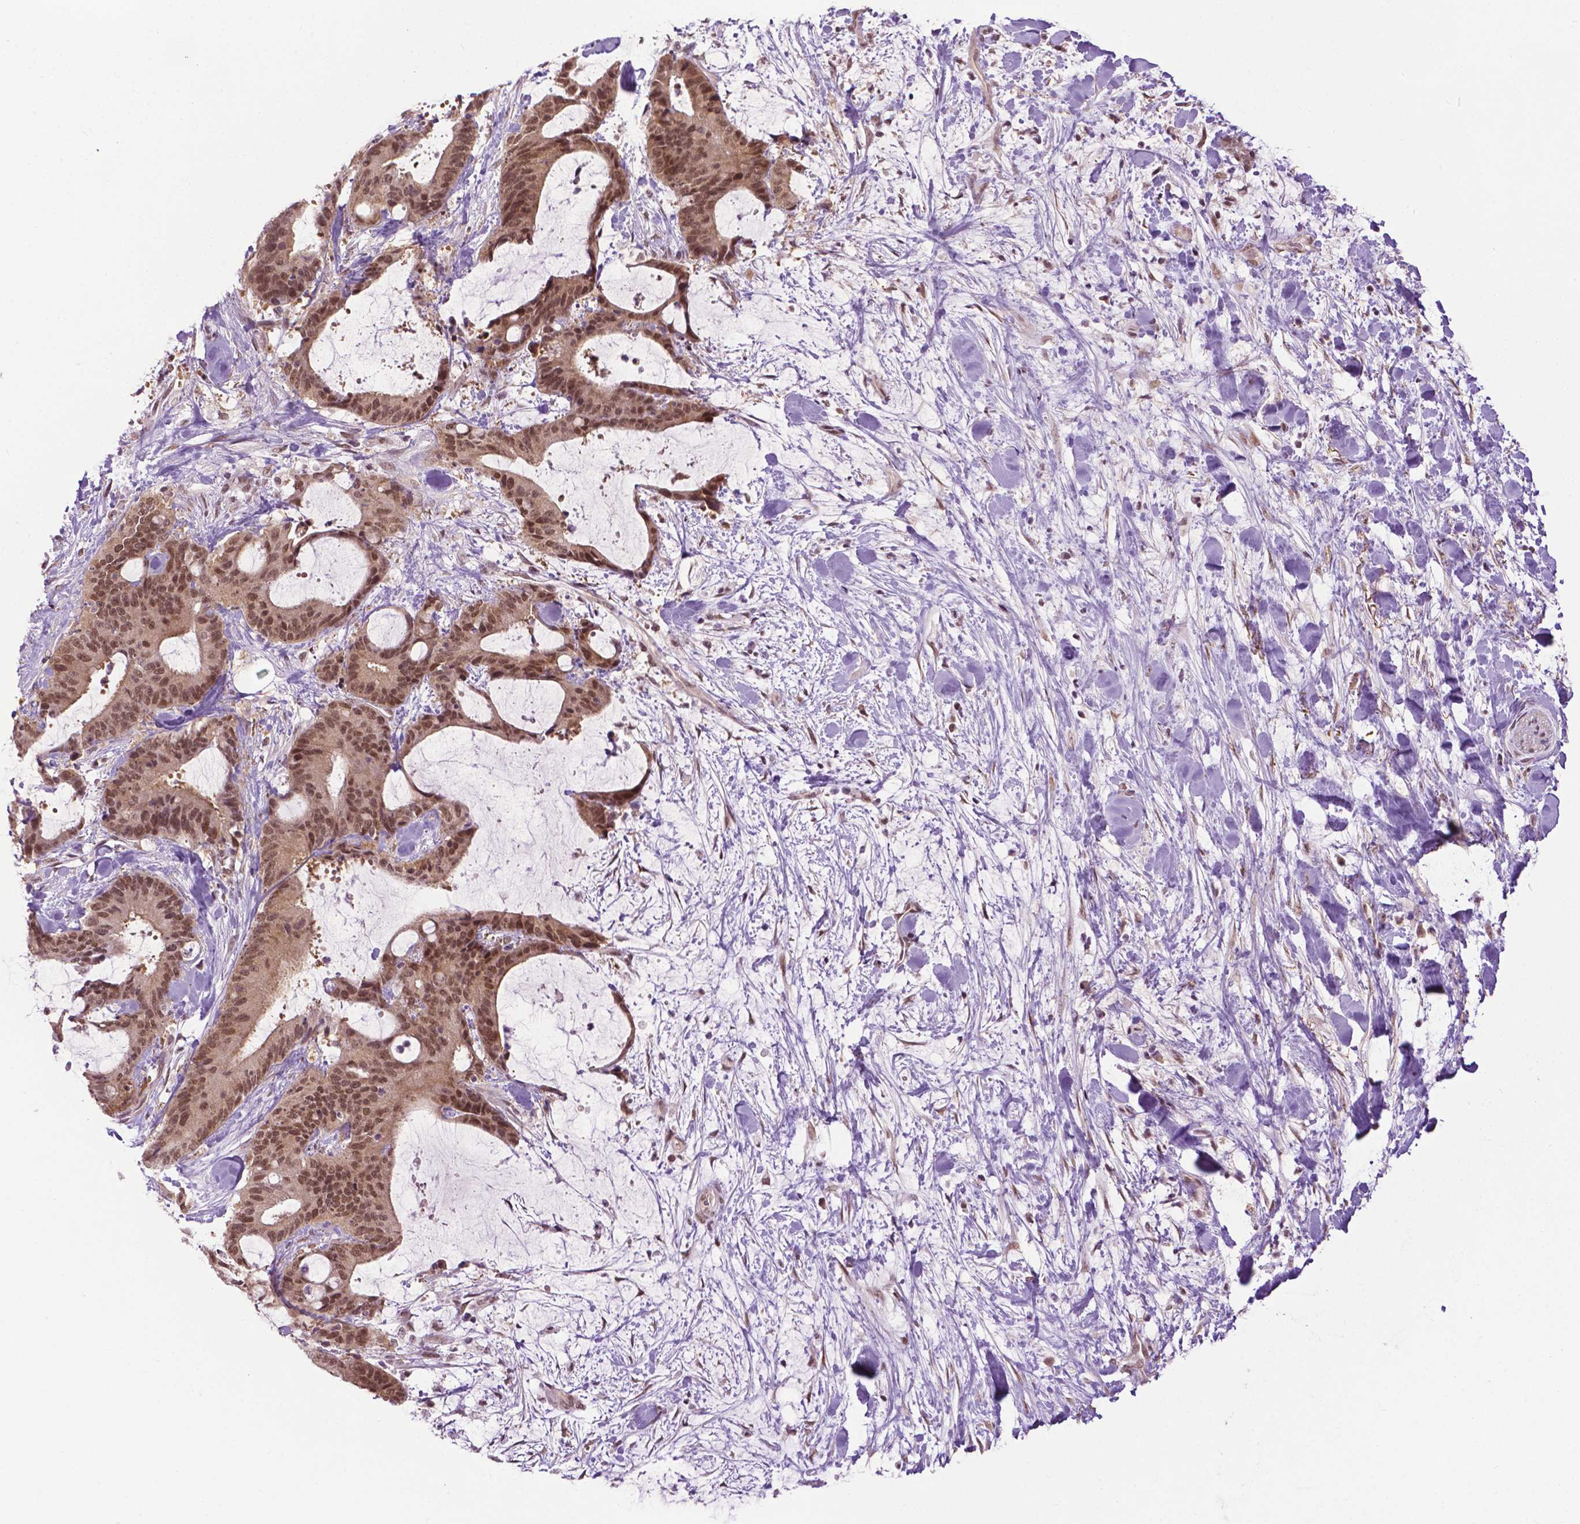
{"staining": {"intensity": "moderate", "quantity": ">75%", "location": "nuclear"}, "tissue": "liver cancer", "cell_type": "Tumor cells", "image_type": "cancer", "snomed": [{"axis": "morphology", "description": "Cholangiocarcinoma"}, {"axis": "topography", "description": "Liver"}], "caption": "A brown stain shows moderate nuclear positivity of a protein in liver cholangiocarcinoma tumor cells.", "gene": "UBQLN4", "patient": {"sex": "female", "age": 73}}